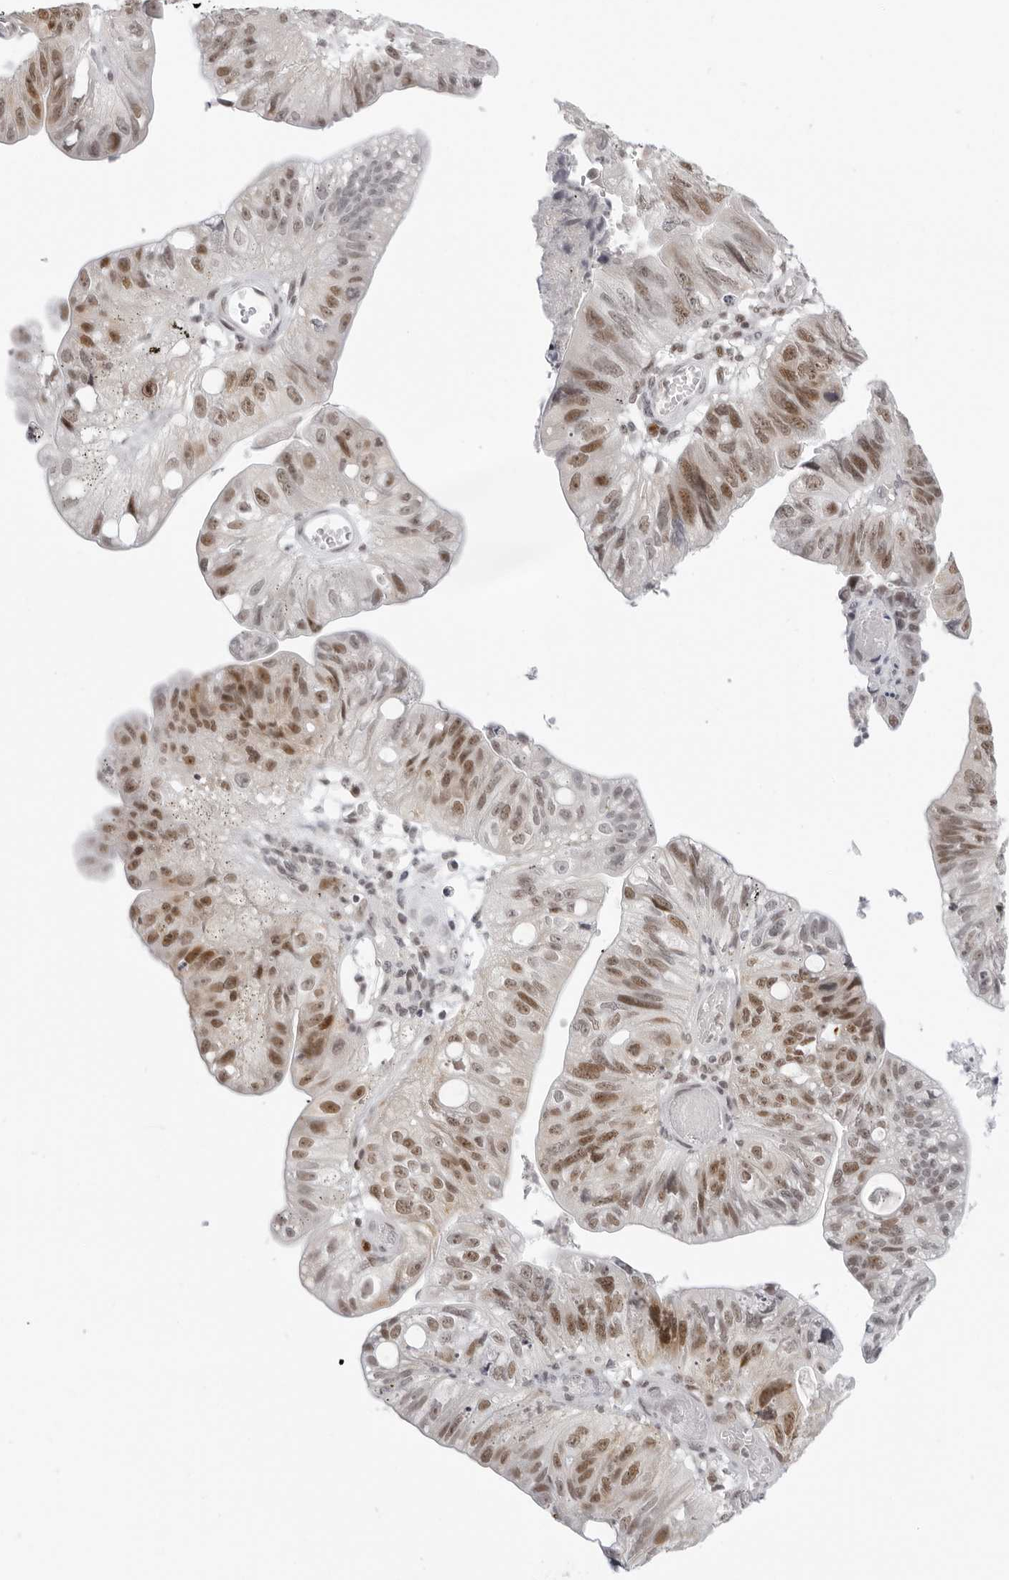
{"staining": {"intensity": "moderate", "quantity": ">75%", "location": "nuclear"}, "tissue": "stomach cancer", "cell_type": "Tumor cells", "image_type": "cancer", "snomed": [{"axis": "morphology", "description": "Adenocarcinoma, NOS"}, {"axis": "topography", "description": "Stomach"}], "caption": "Adenocarcinoma (stomach) stained for a protein demonstrates moderate nuclear positivity in tumor cells.", "gene": "MSH6", "patient": {"sex": "male", "age": 59}}